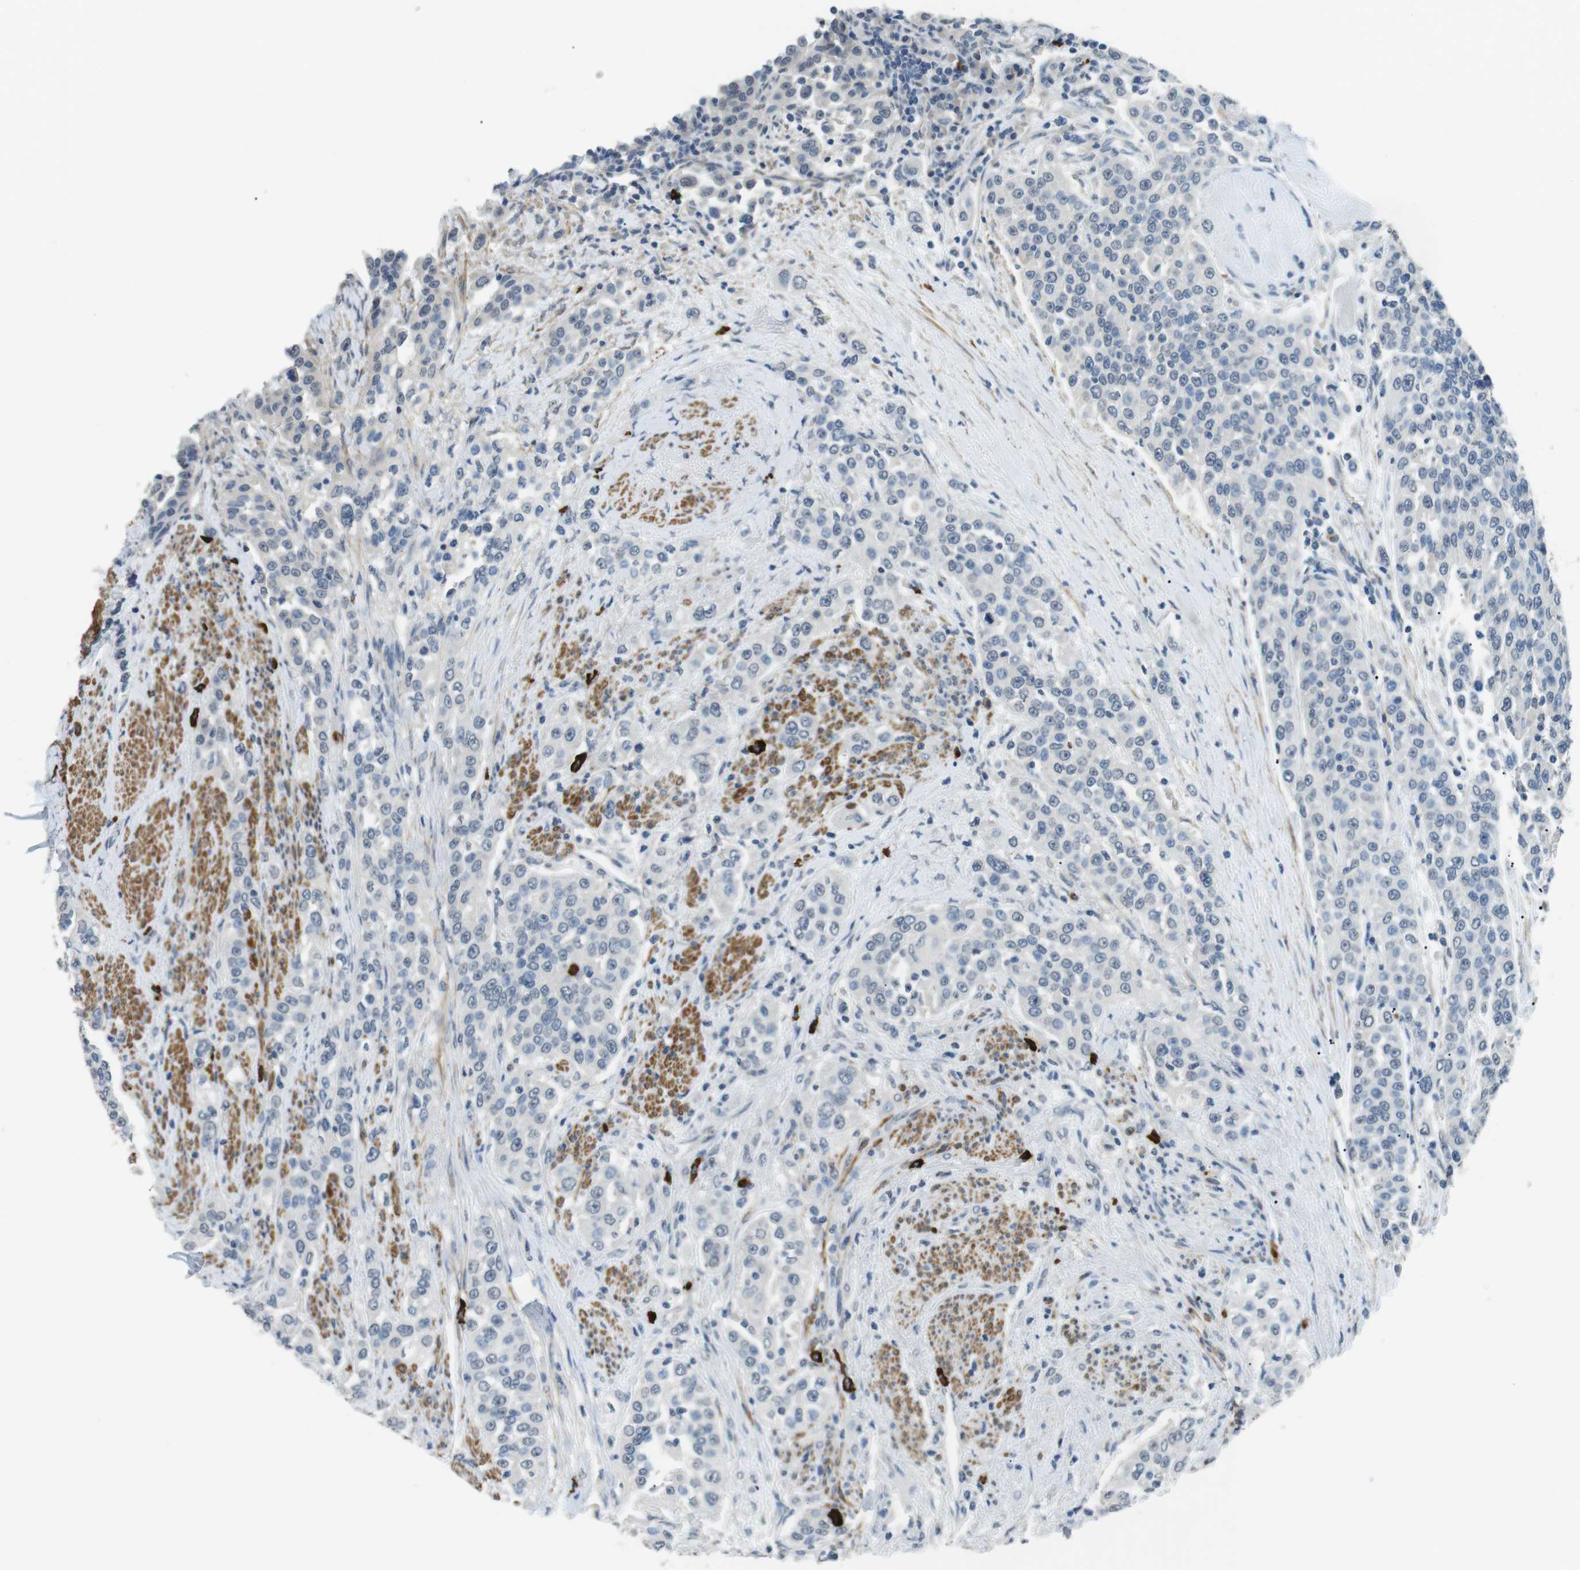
{"staining": {"intensity": "negative", "quantity": "none", "location": "none"}, "tissue": "urothelial cancer", "cell_type": "Tumor cells", "image_type": "cancer", "snomed": [{"axis": "morphology", "description": "Urothelial carcinoma, High grade"}, {"axis": "topography", "description": "Urinary bladder"}], "caption": "There is no significant positivity in tumor cells of high-grade urothelial carcinoma. The staining is performed using DAB brown chromogen with nuclei counter-stained in using hematoxylin.", "gene": "GZMM", "patient": {"sex": "female", "age": 80}}